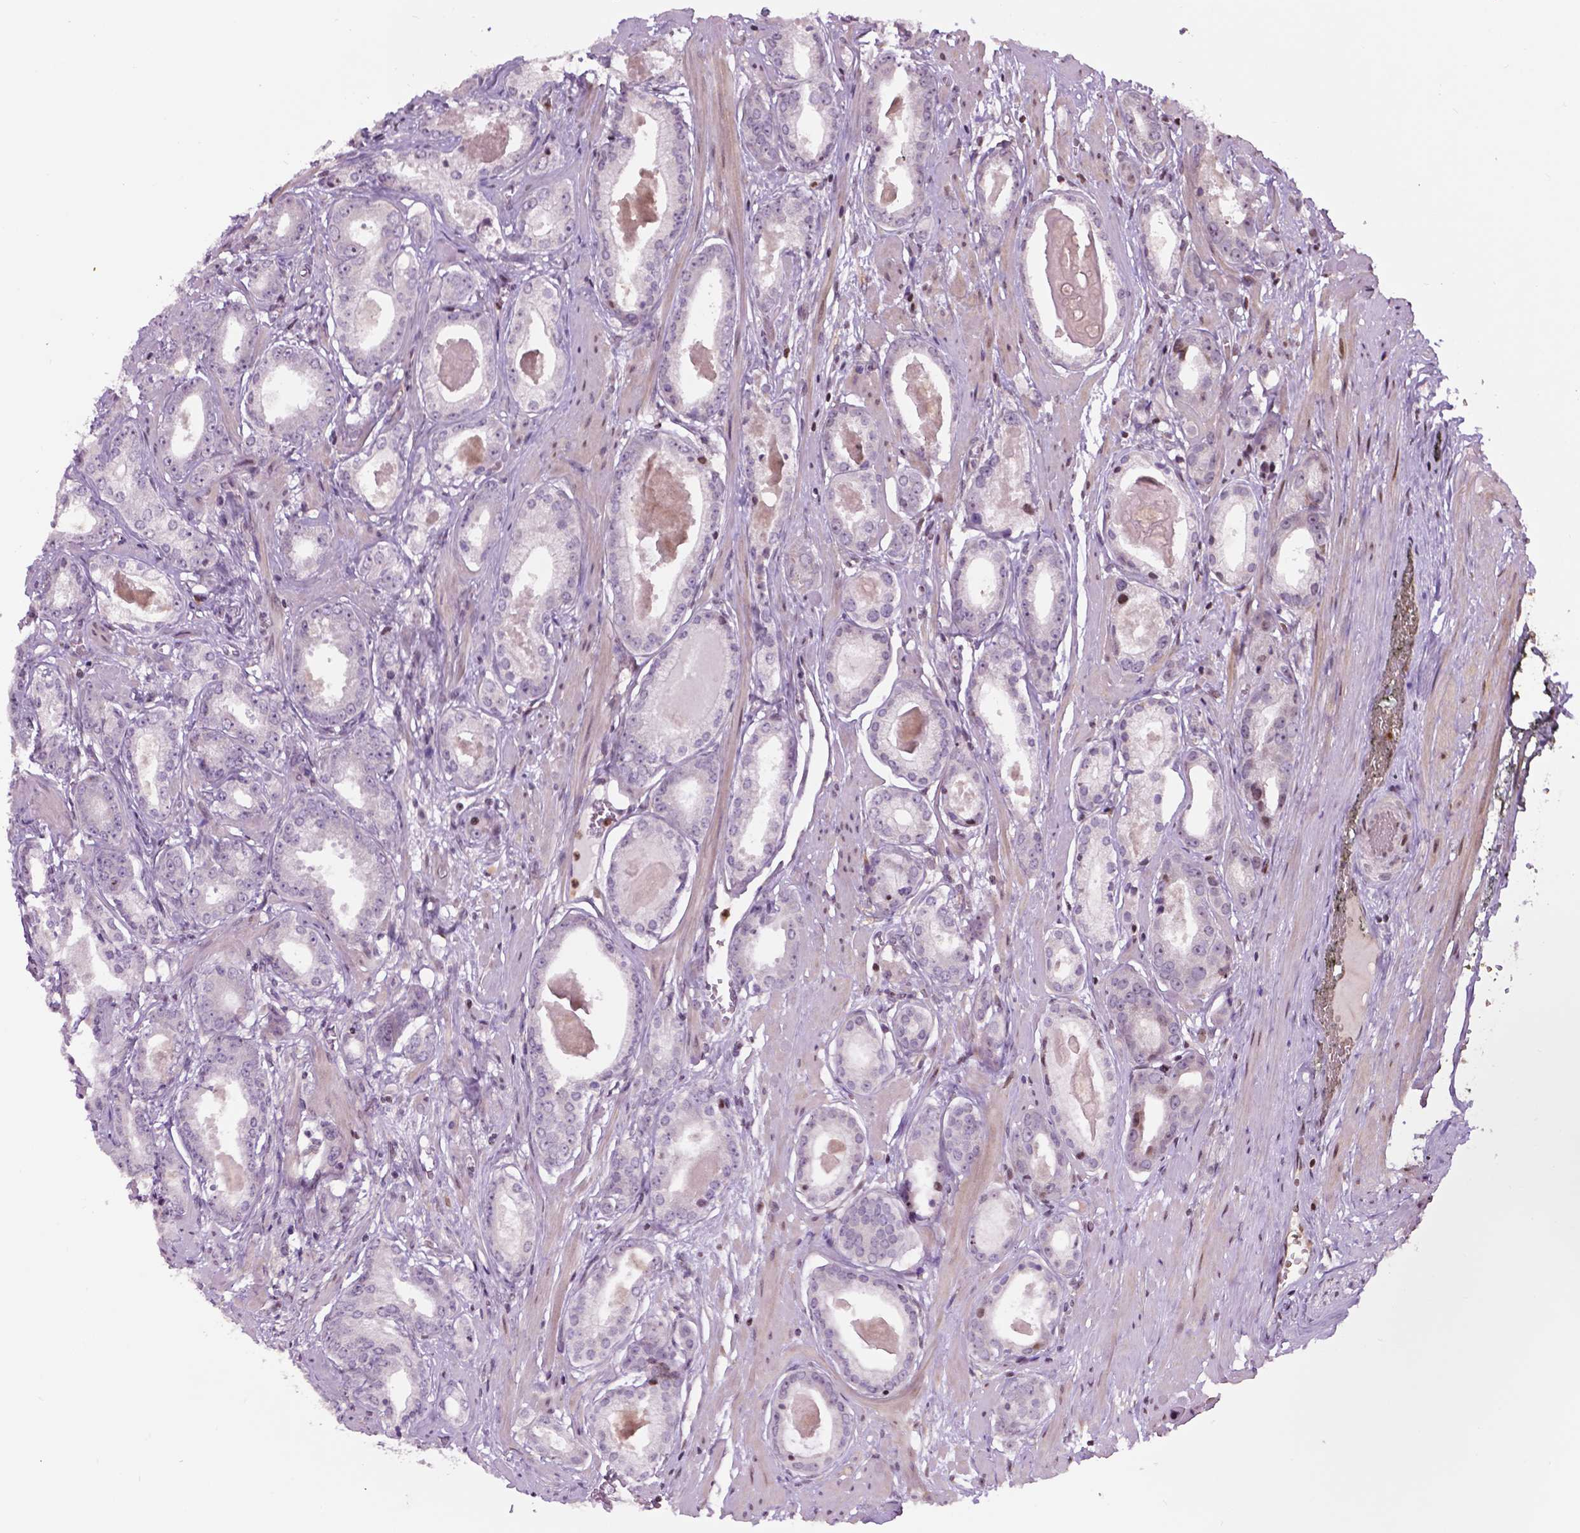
{"staining": {"intensity": "negative", "quantity": "none", "location": "none"}, "tissue": "prostate cancer", "cell_type": "Tumor cells", "image_type": "cancer", "snomed": [{"axis": "morphology", "description": "Adenocarcinoma, NOS"}, {"axis": "morphology", "description": "Adenocarcinoma, Low grade"}, {"axis": "topography", "description": "Prostate"}], "caption": "DAB (3,3'-diaminobenzidine) immunohistochemical staining of human prostate cancer (low-grade adenocarcinoma) exhibits no significant staining in tumor cells. (DAB (3,3'-diaminobenzidine) immunohistochemistry (IHC) with hematoxylin counter stain).", "gene": "PTPN18", "patient": {"sex": "male", "age": 64}}